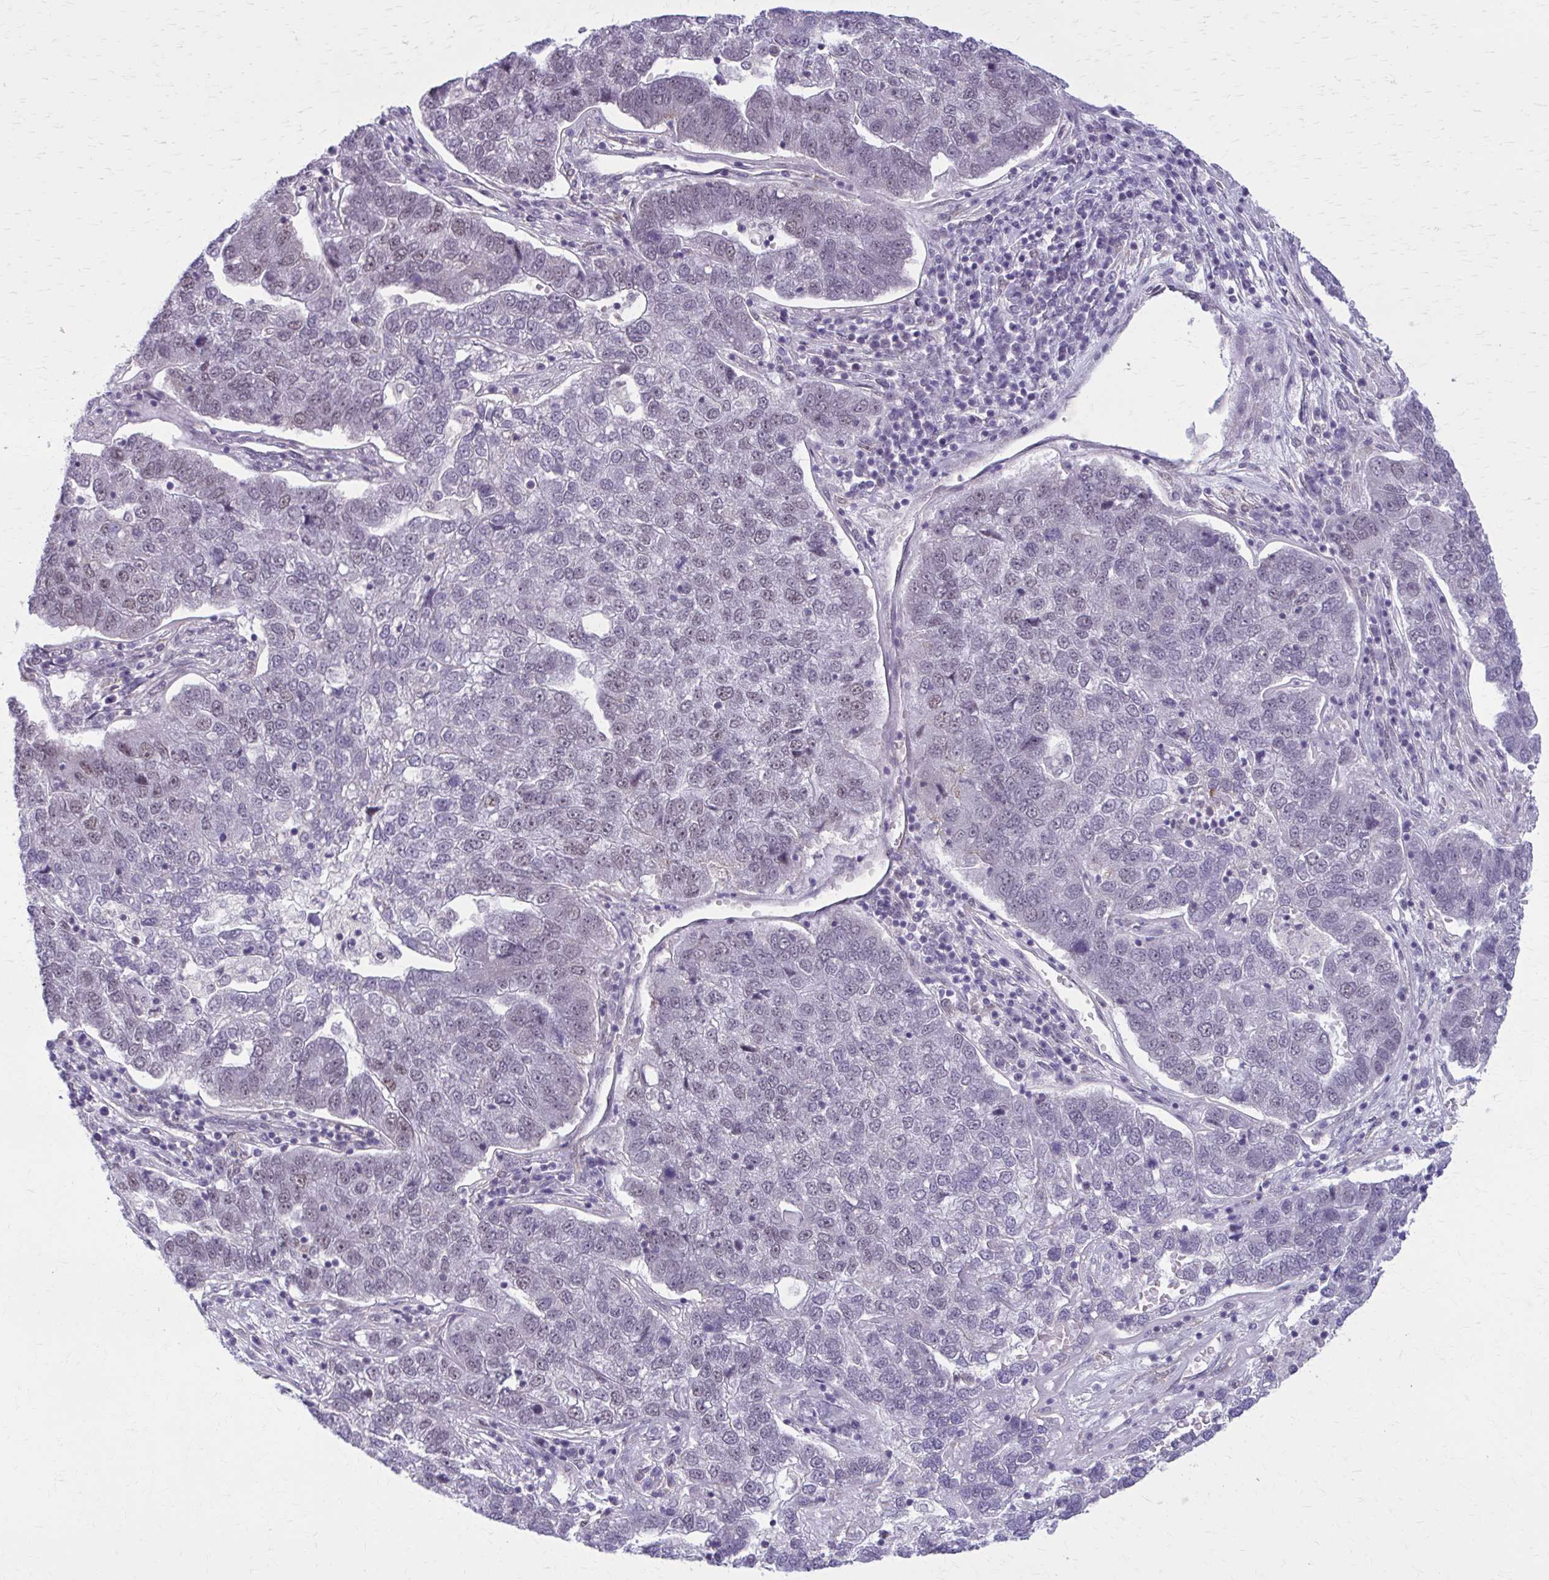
{"staining": {"intensity": "negative", "quantity": "none", "location": "none"}, "tissue": "pancreatic cancer", "cell_type": "Tumor cells", "image_type": "cancer", "snomed": [{"axis": "morphology", "description": "Adenocarcinoma, NOS"}, {"axis": "topography", "description": "Pancreas"}], "caption": "IHC image of human pancreatic cancer (adenocarcinoma) stained for a protein (brown), which reveals no expression in tumor cells. (Stains: DAB (3,3'-diaminobenzidine) immunohistochemistry with hematoxylin counter stain, Microscopy: brightfield microscopy at high magnification).", "gene": "NUMBL", "patient": {"sex": "female", "age": 61}}